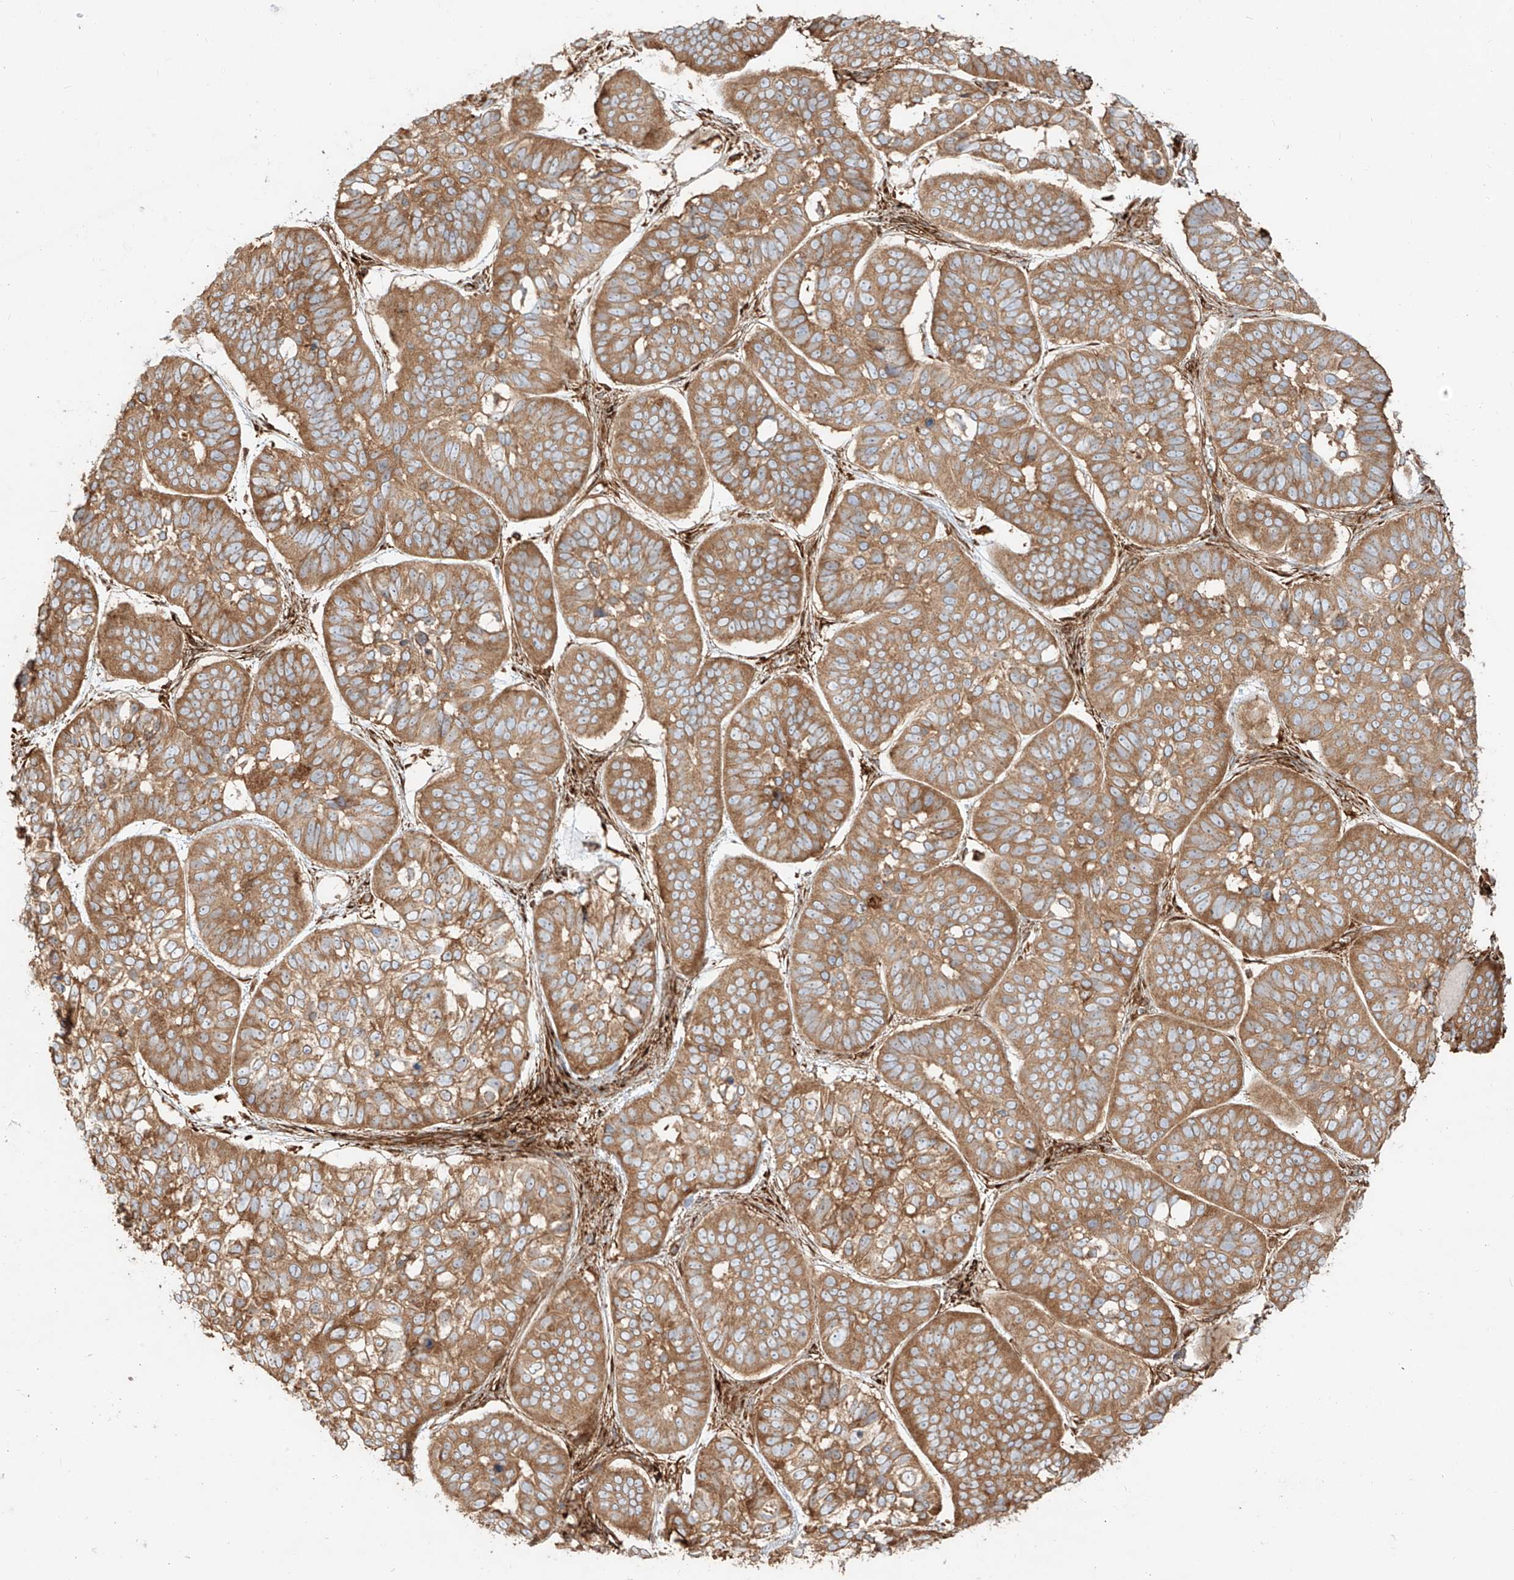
{"staining": {"intensity": "moderate", "quantity": ">75%", "location": "cytoplasmic/membranous"}, "tissue": "skin cancer", "cell_type": "Tumor cells", "image_type": "cancer", "snomed": [{"axis": "morphology", "description": "Basal cell carcinoma"}, {"axis": "topography", "description": "Skin"}], "caption": "Tumor cells show moderate cytoplasmic/membranous positivity in approximately >75% of cells in skin basal cell carcinoma.", "gene": "SNX9", "patient": {"sex": "male", "age": 62}}